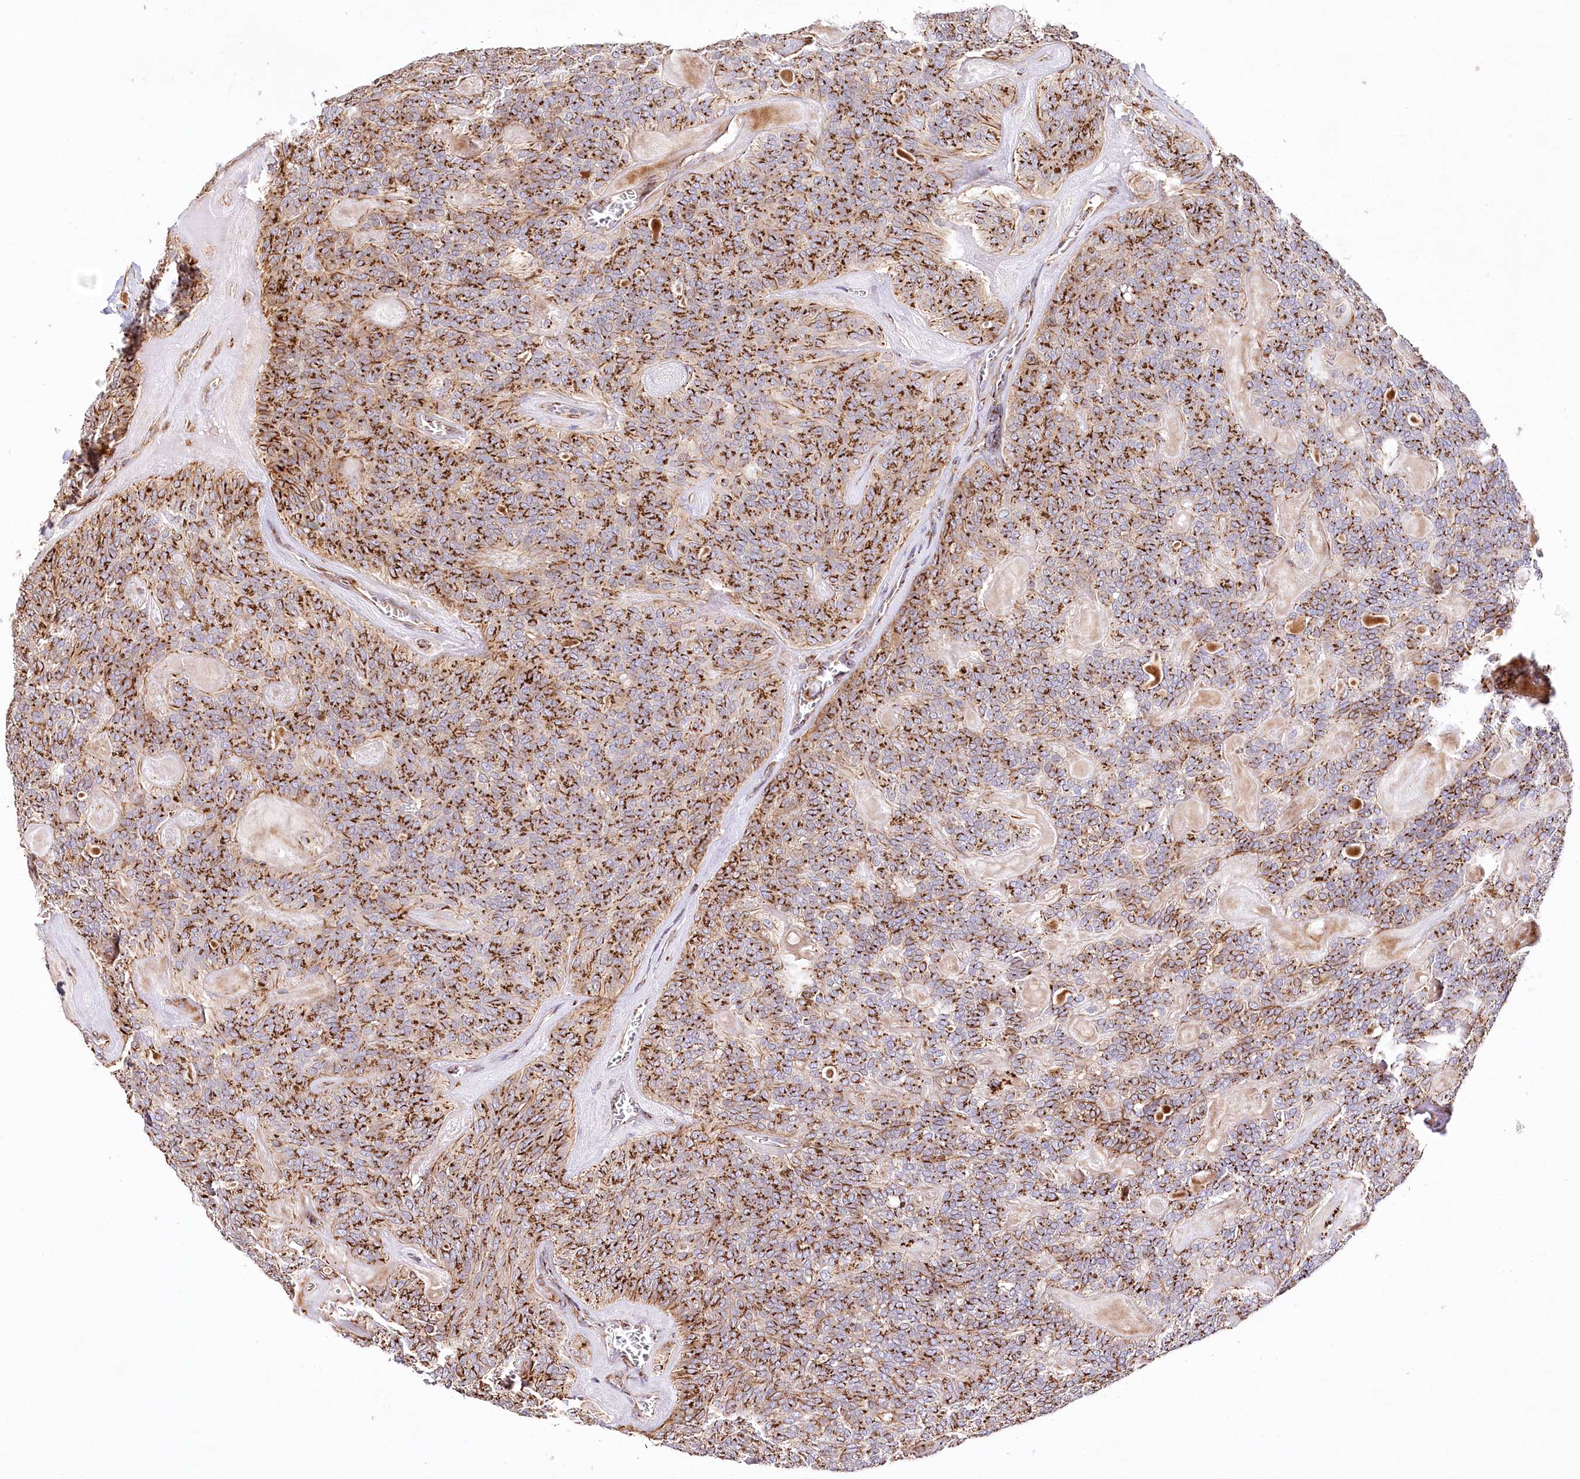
{"staining": {"intensity": "strong", "quantity": ">75%", "location": "cytoplasmic/membranous"}, "tissue": "head and neck cancer", "cell_type": "Tumor cells", "image_type": "cancer", "snomed": [{"axis": "morphology", "description": "Adenocarcinoma, NOS"}, {"axis": "topography", "description": "Head-Neck"}], "caption": "A micrograph of human head and neck adenocarcinoma stained for a protein exhibits strong cytoplasmic/membranous brown staining in tumor cells. The protein of interest is shown in brown color, while the nuclei are stained blue.", "gene": "ABRAXAS2", "patient": {"sex": "male", "age": 66}}